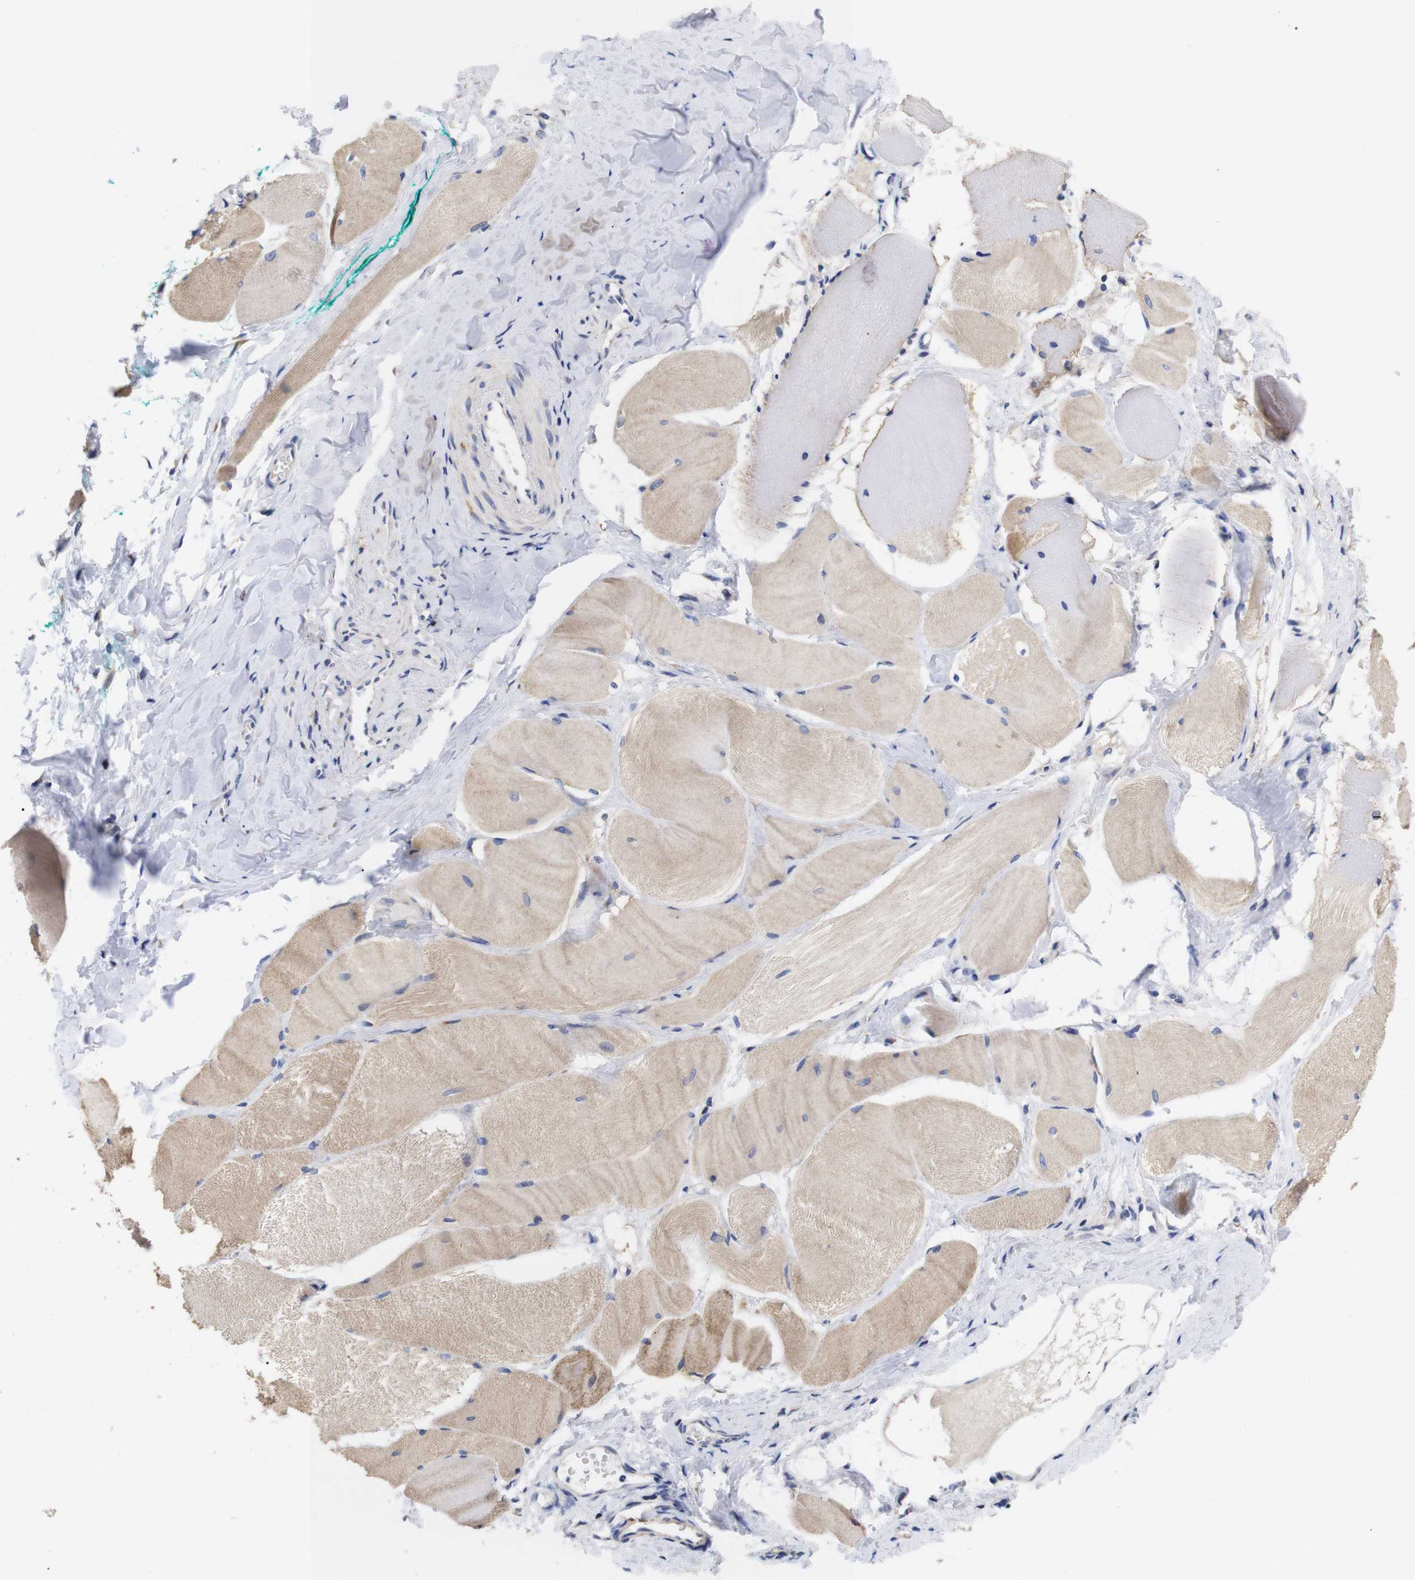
{"staining": {"intensity": "moderate", "quantity": ">75%", "location": "cytoplasmic/membranous"}, "tissue": "skeletal muscle", "cell_type": "Myocytes", "image_type": "normal", "snomed": [{"axis": "morphology", "description": "Normal tissue, NOS"}, {"axis": "morphology", "description": "Squamous cell carcinoma, NOS"}, {"axis": "topography", "description": "Skeletal muscle"}], "caption": "Immunohistochemical staining of benign human skeletal muscle displays moderate cytoplasmic/membranous protein positivity in about >75% of myocytes. (DAB = brown stain, brightfield microscopy at high magnification).", "gene": "OPN3", "patient": {"sex": "male", "age": 51}}